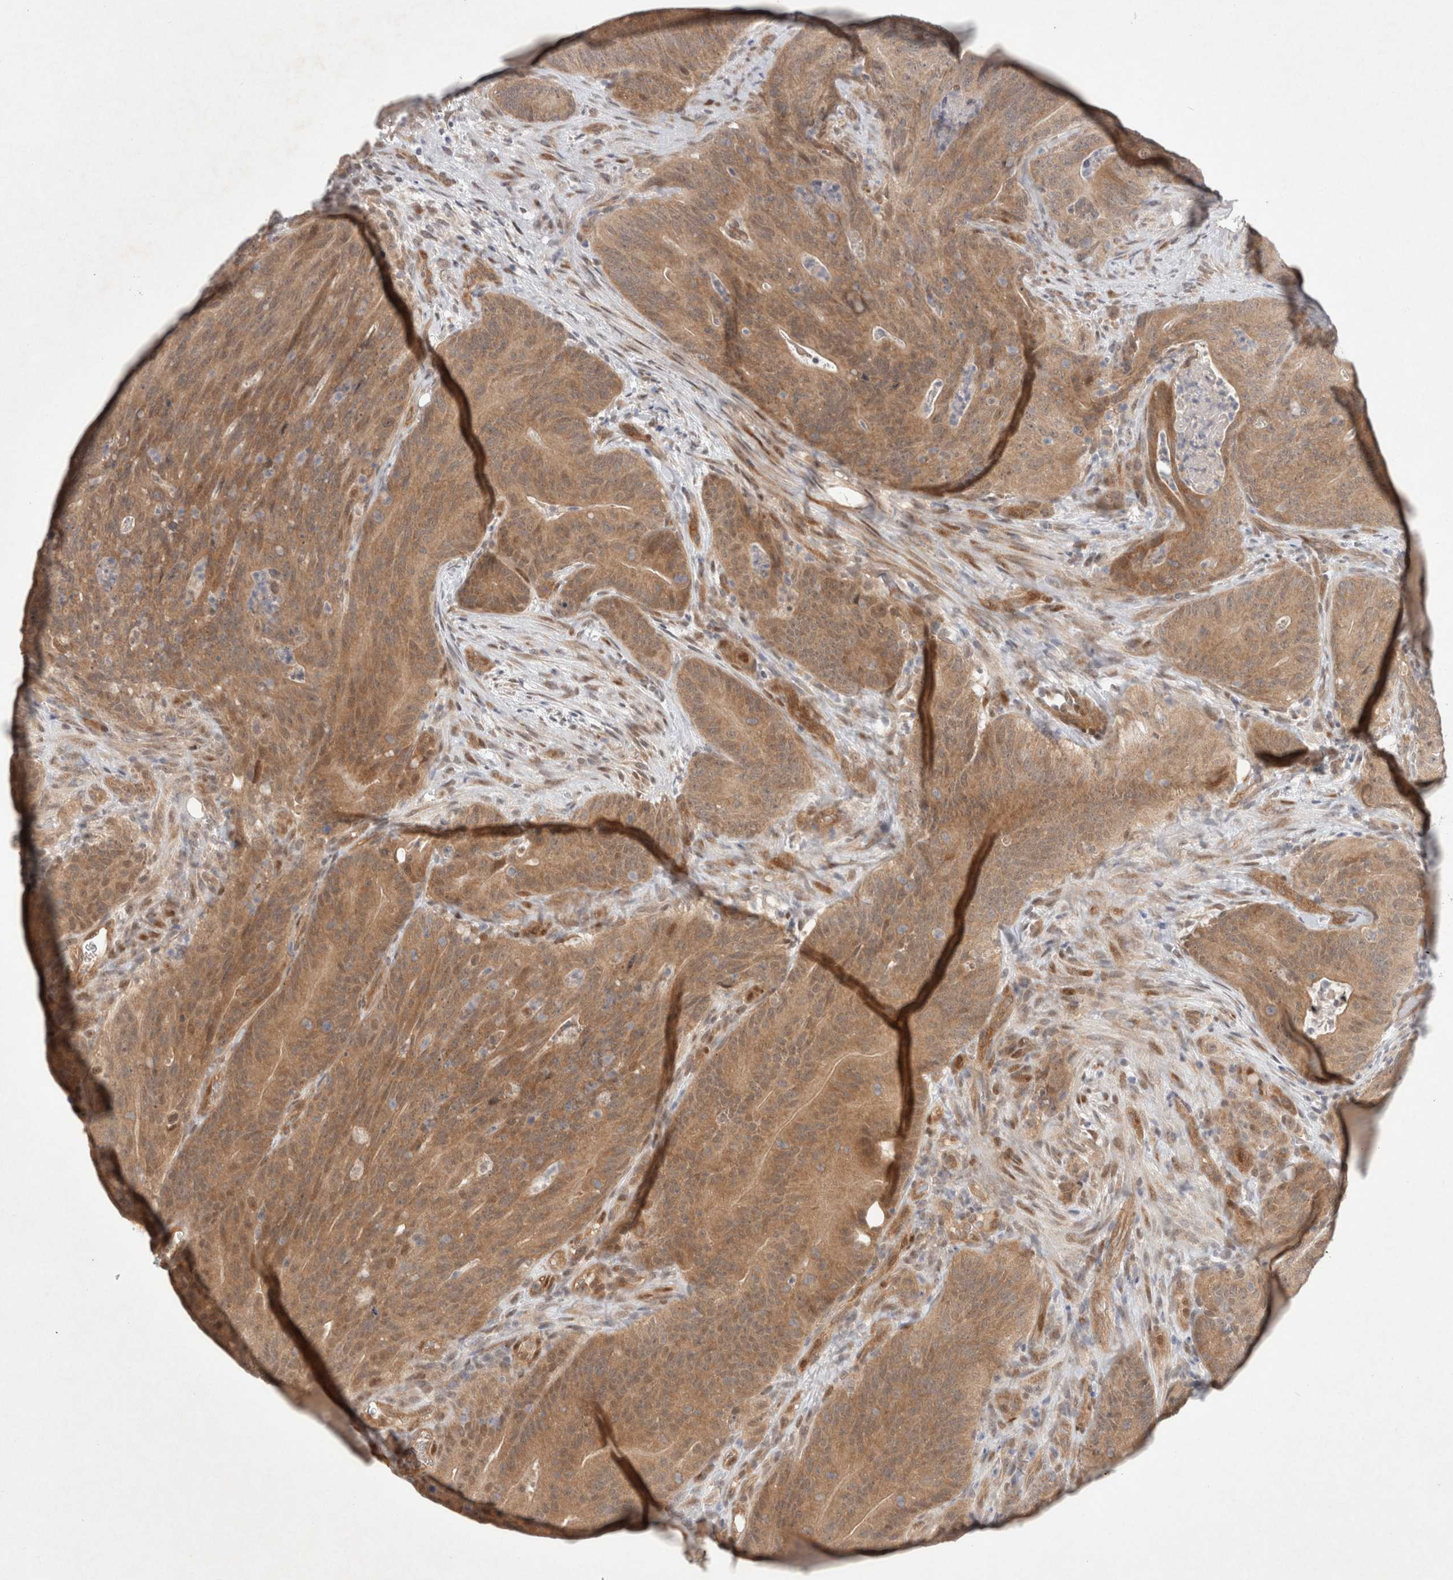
{"staining": {"intensity": "moderate", "quantity": ">75%", "location": "cytoplasmic/membranous"}, "tissue": "colorectal cancer", "cell_type": "Tumor cells", "image_type": "cancer", "snomed": [{"axis": "morphology", "description": "Normal tissue, NOS"}, {"axis": "topography", "description": "Colon"}], "caption": "Tumor cells show medium levels of moderate cytoplasmic/membranous positivity in about >75% of cells in colorectal cancer.", "gene": "RASAL2", "patient": {"sex": "female", "age": 82}}